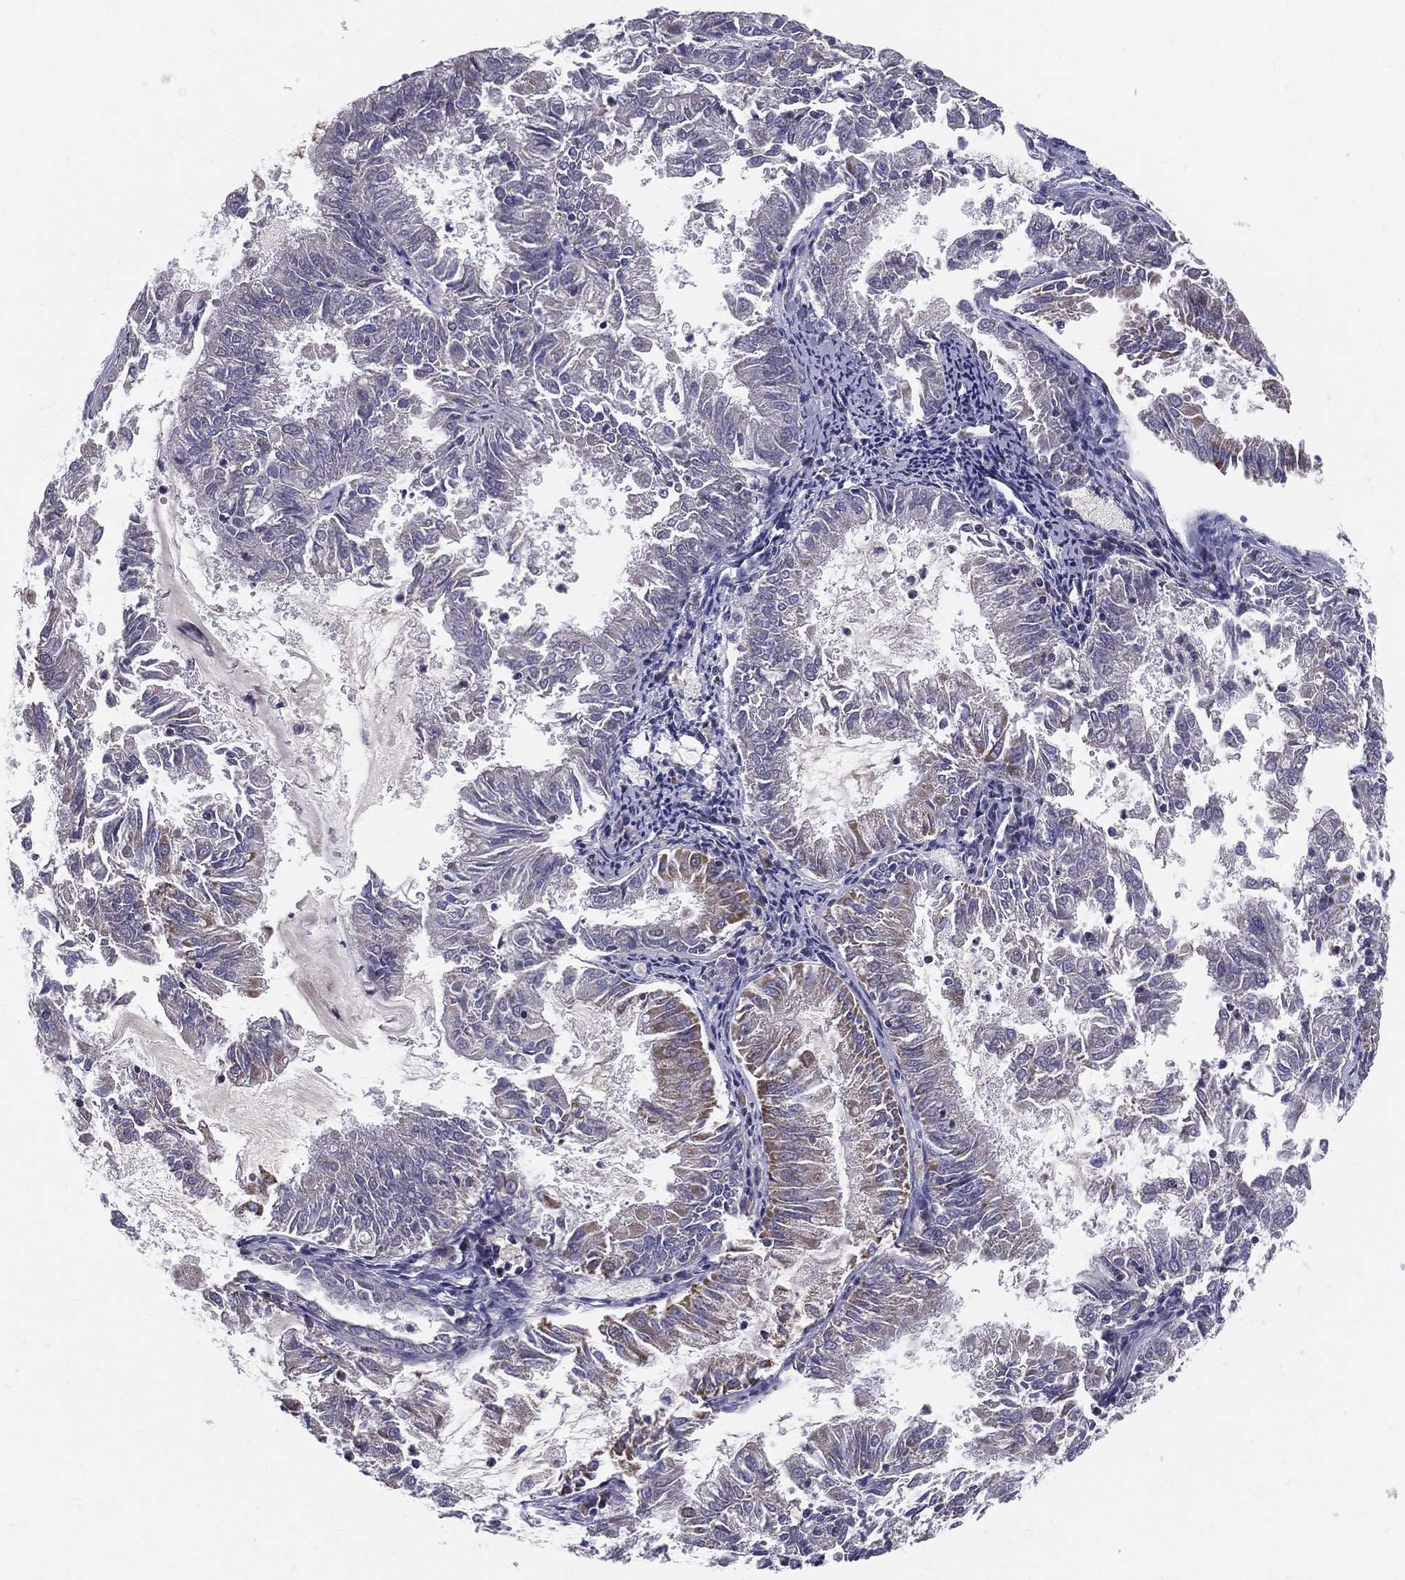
{"staining": {"intensity": "moderate", "quantity": "<25%", "location": "cytoplasmic/membranous"}, "tissue": "endometrial cancer", "cell_type": "Tumor cells", "image_type": "cancer", "snomed": [{"axis": "morphology", "description": "Adenocarcinoma, NOS"}, {"axis": "topography", "description": "Endometrium"}], "caption": "This is an image of immunohistochemistry (IHC) staining of endometrial adenocarcinoma, which shows moderate positivity in the cytoplasmic/membranous of tumor cells.", "gene": "PCSK1", "patient": {"sex": "female", "age": 57}}